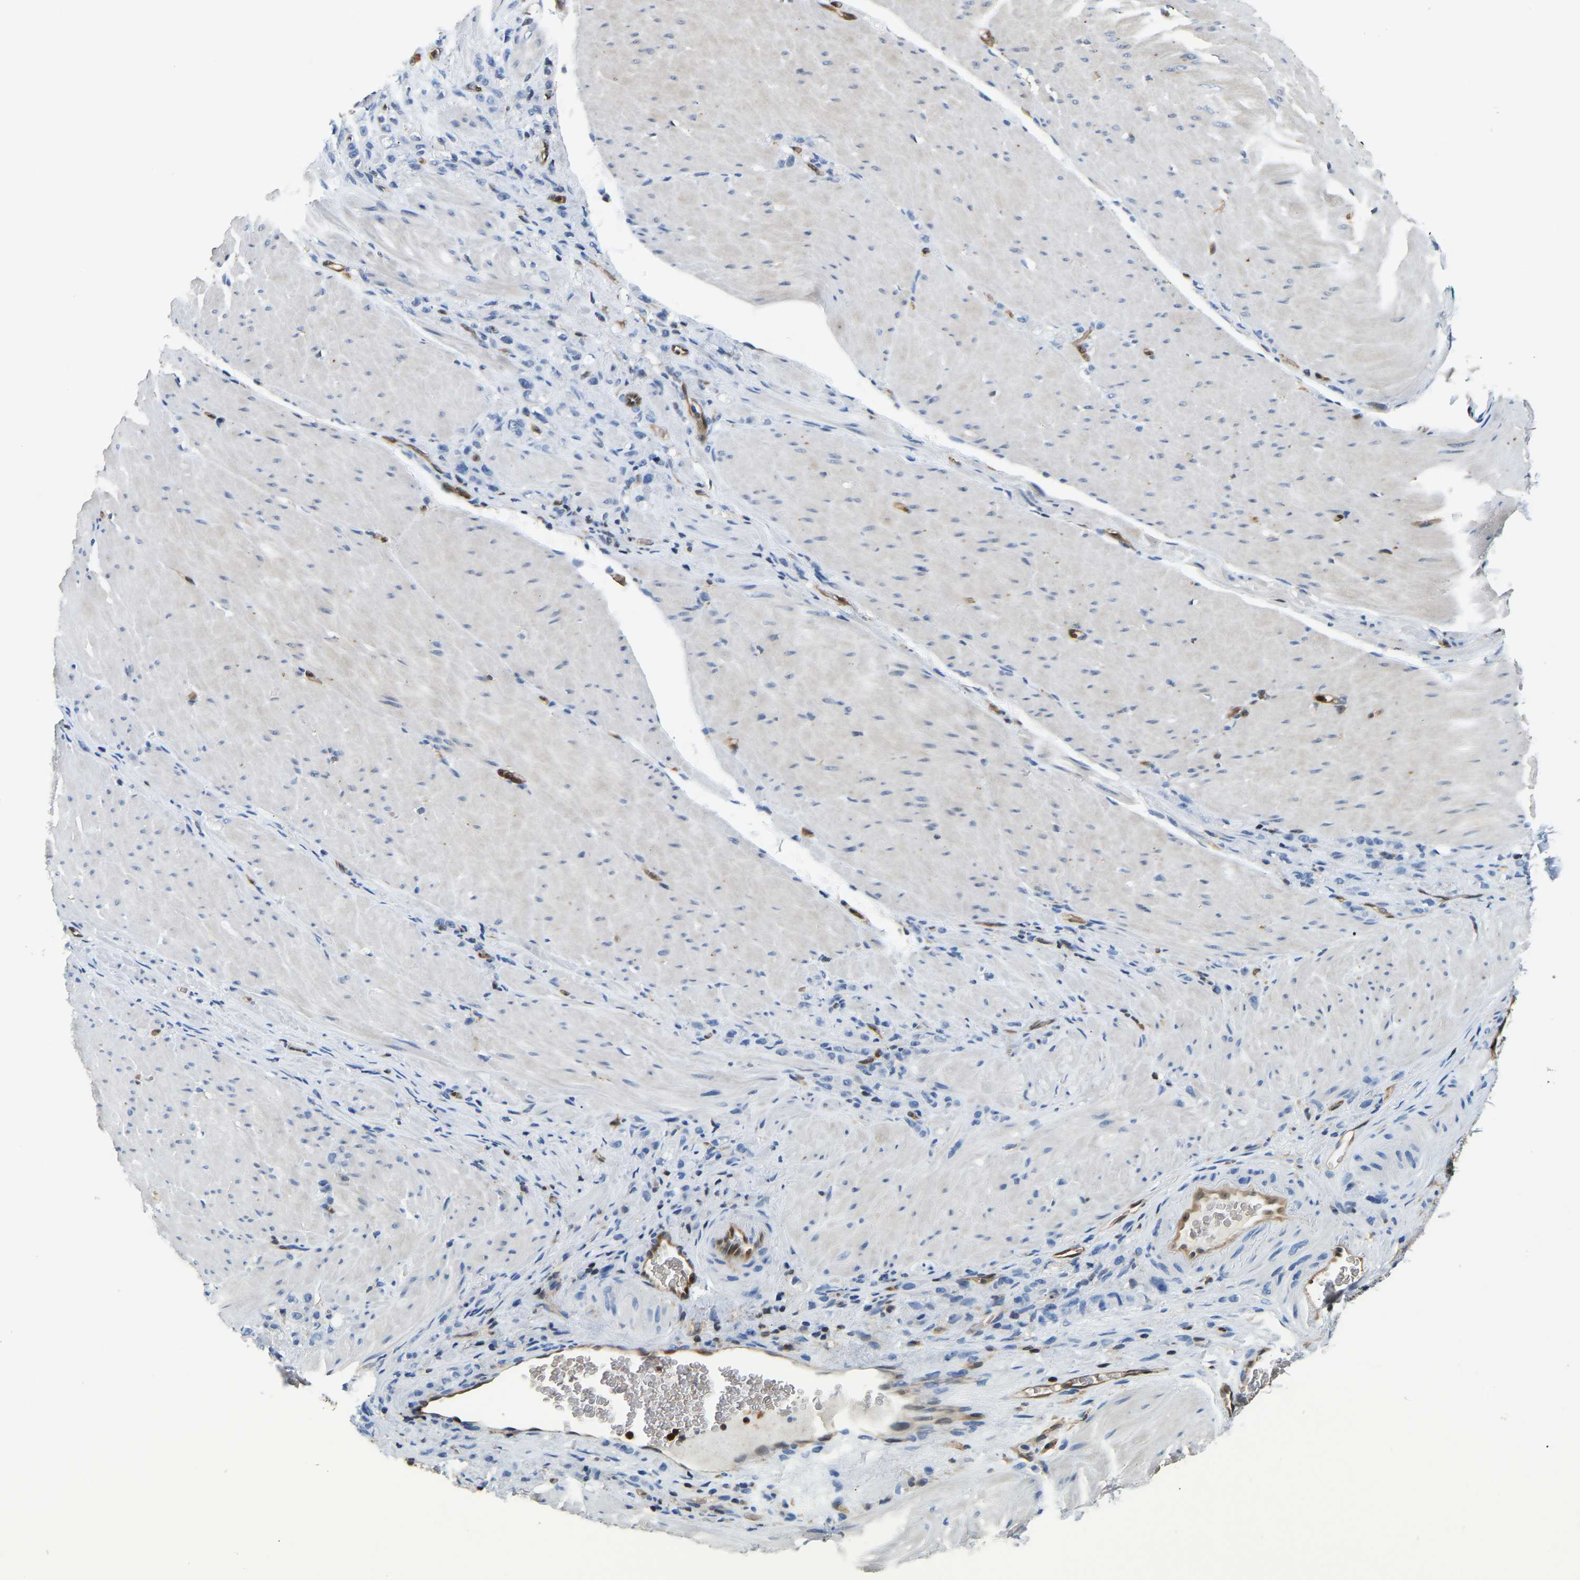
{"staining": {"intensity": "negative", "quantity": "none", "location": "none"}, "tissue": "stomach cancer", "cell_type": "Tumor cells", "image_type": "cancer", "snomed": [{"axis": "morphology", "description": "Normal tissue, NOS"}, {"axis": "morphology", "description": "Adenocarcinoma, NOS"}, {"axis": "topography", "description": "Stomach"}], "caption": "High power microscopy micrograph of an immunohistochemistry (IHC) image of stomach cancer, revealing no significant expression in tumor cells.", "gene": "GIMAP7", "patient": {"sex": "male", "age": 82}}